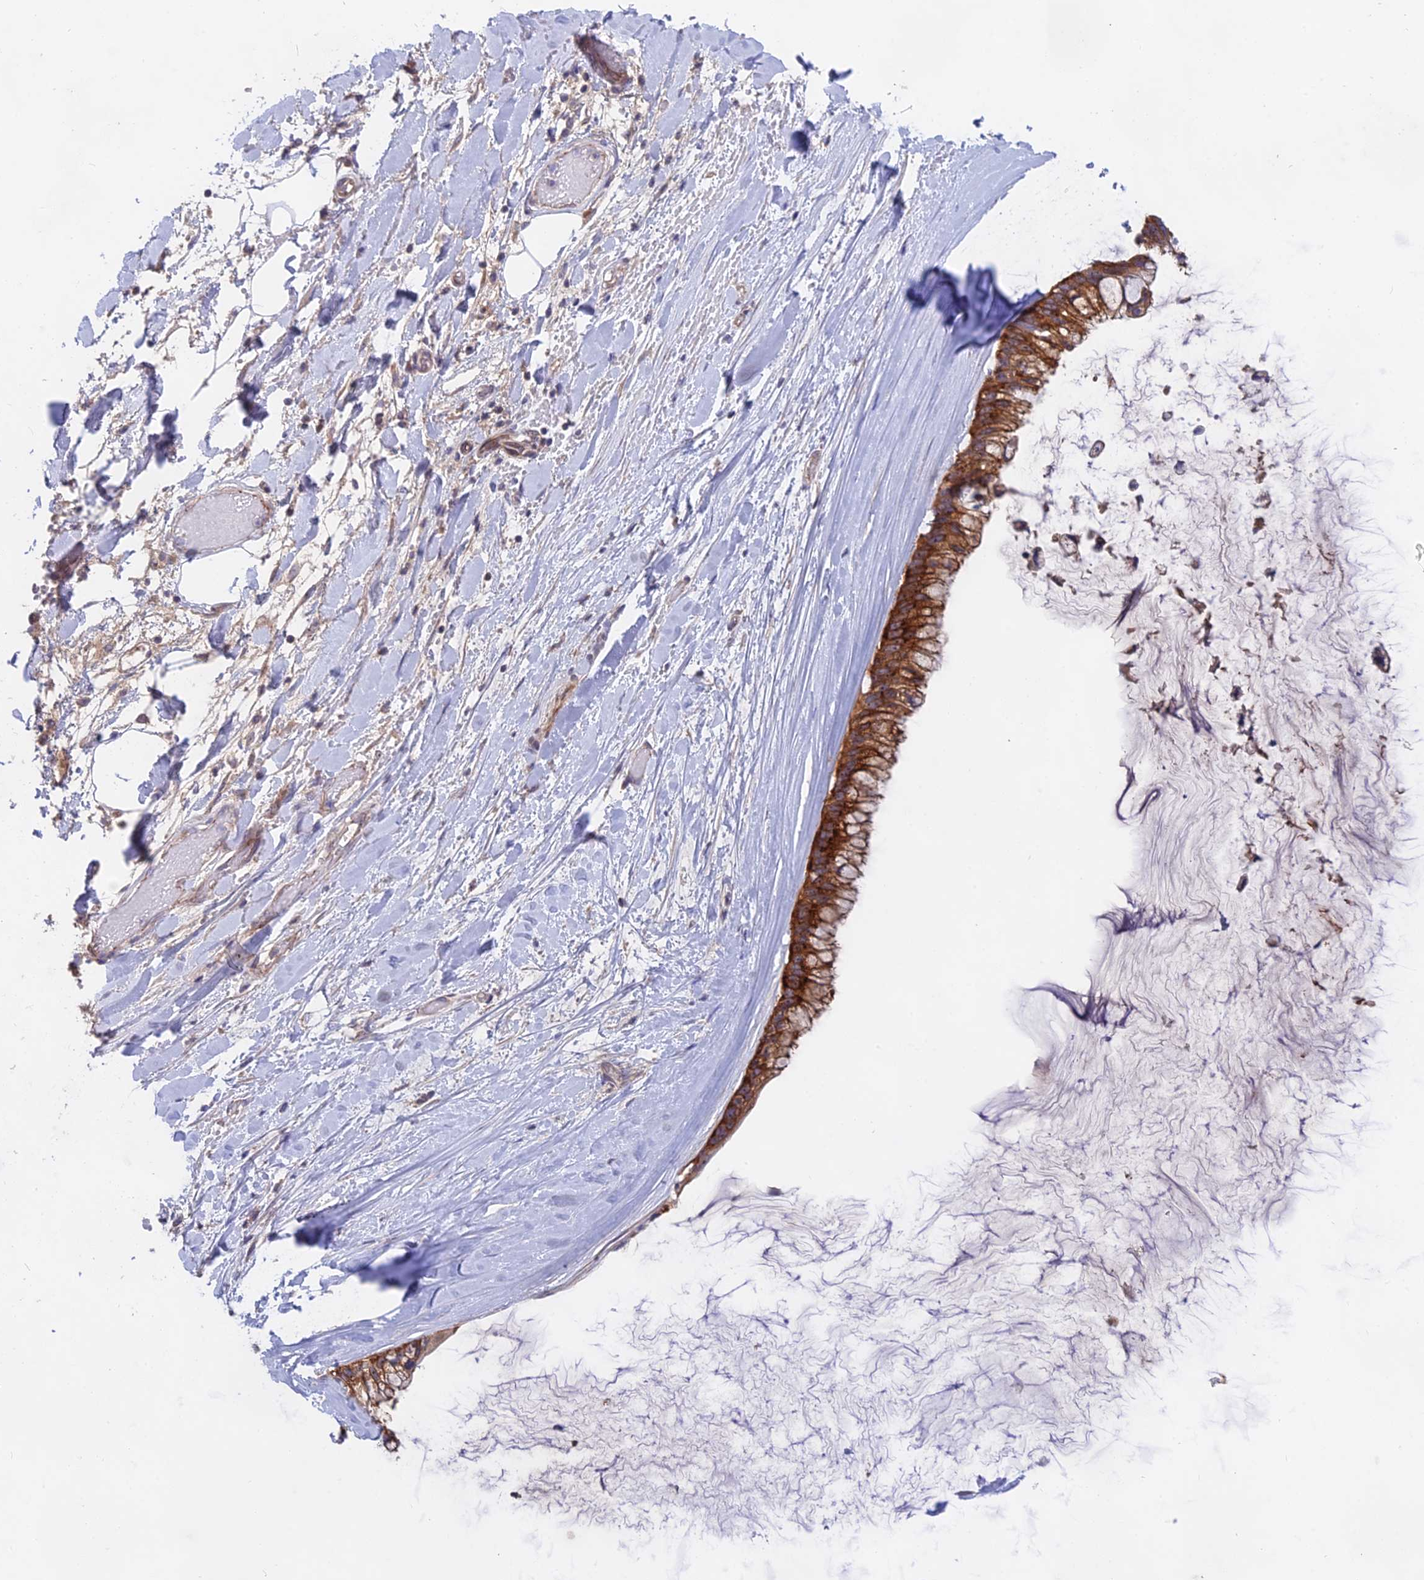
{"staining": {"intensity": "strong", "quantity": ">75%", "location": "cytoplasmic/membranous"}, "tissue": "ovarian cancer", "cell_type": "Tumor cells", "image_type": "cancer", "snomed": [{"axis": "morphology", "description": "Cystadenocarcinoma, mucinous, NOS"}, {"axis": "topography", "description": "Ovary"}], "caption": "Immunohistochemical staining of mucinous cystadenocarcinoma (ovarian) shows high levels of strong cytoplasmic/membranous staining in approximately >75% of tumor cells.", "gene": "TENT4B", "patient": {"sex": "female", "age": 39}}